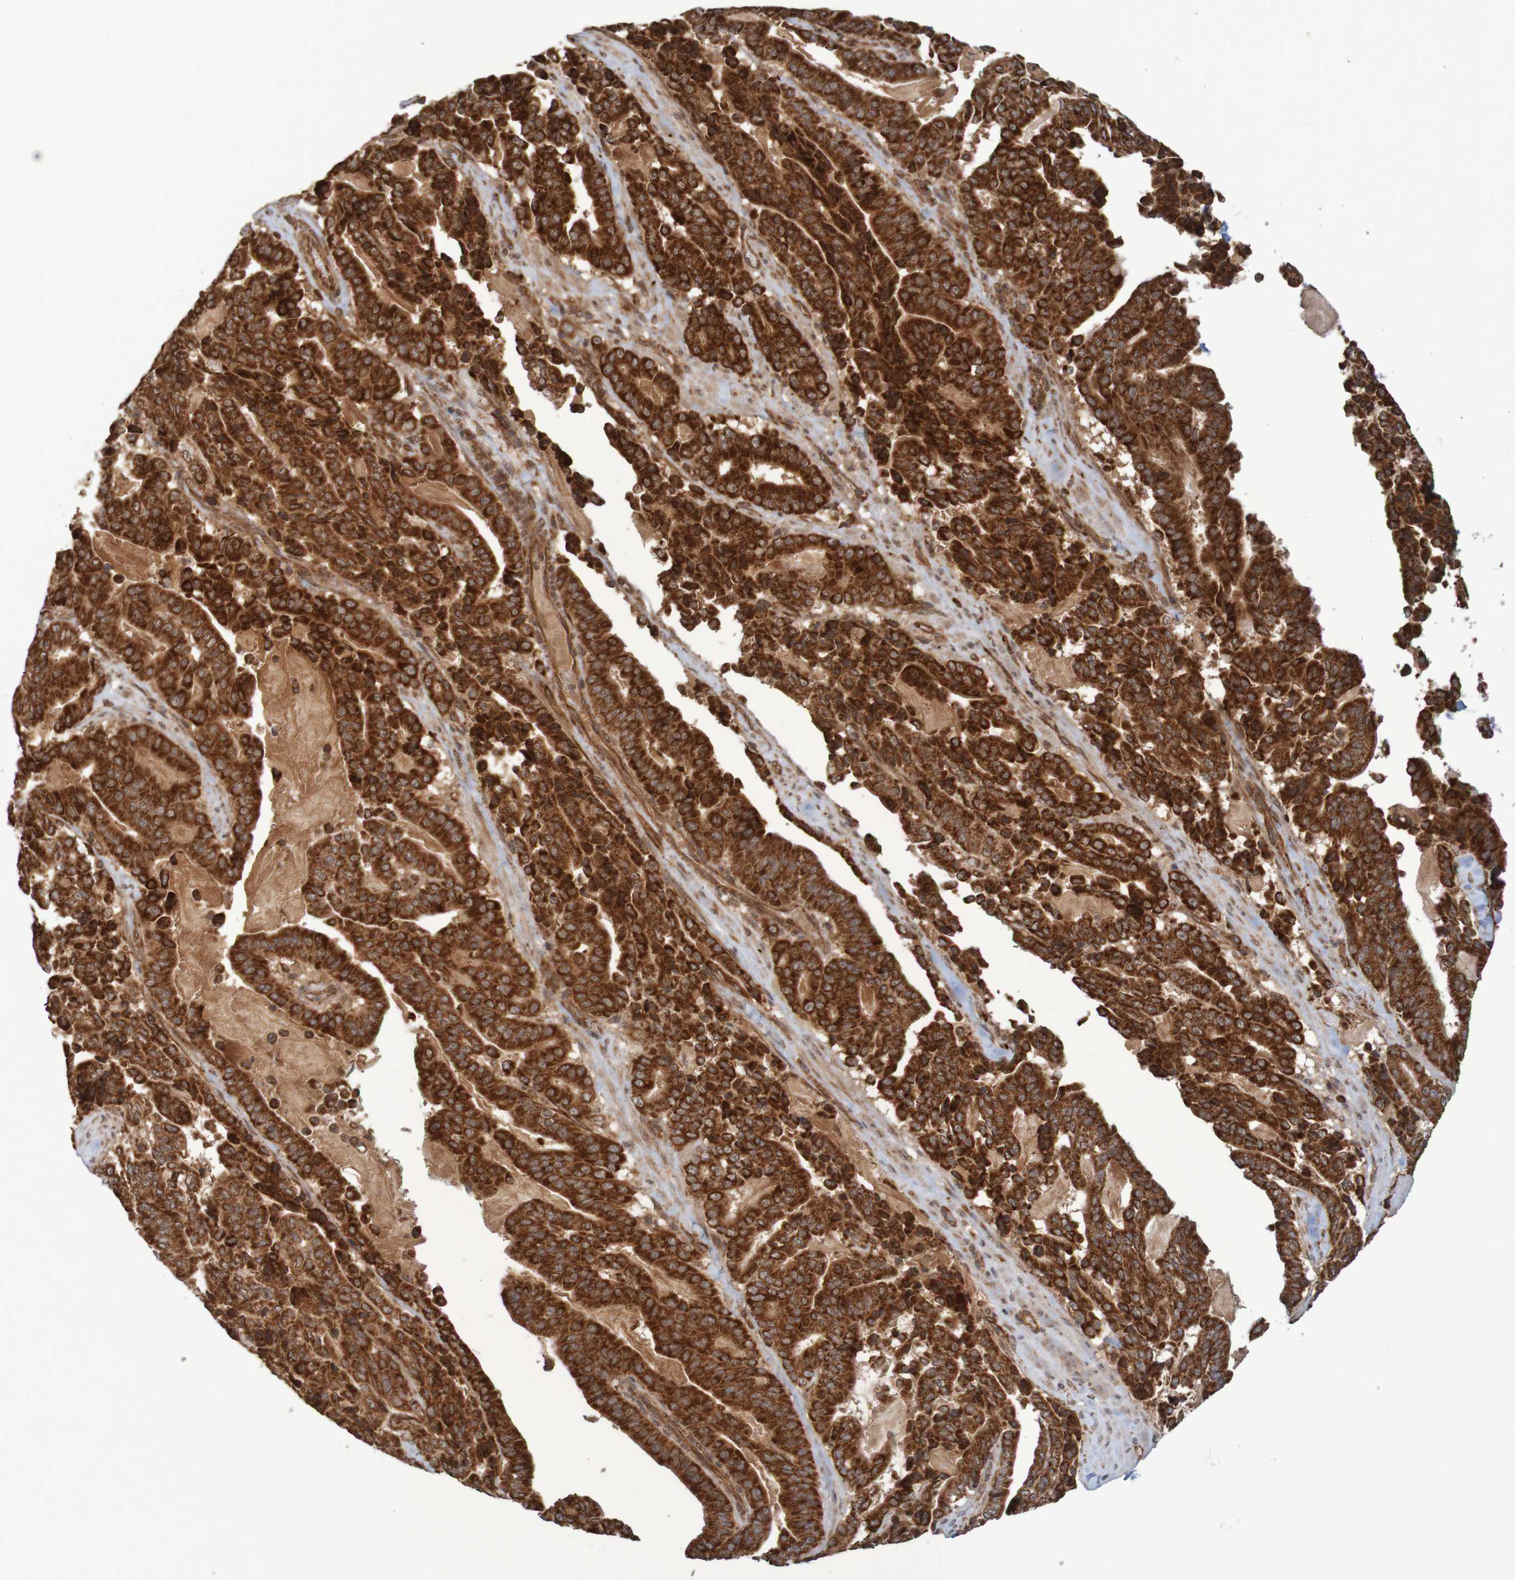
{"staining": {"intensity": "strong", "quantity": ">75%", "location": "cytoplasmic/membranous"}, "tissue": "pancreatic cancer", "cell_type": "Tumor cells", "image_type": "cancer", "snomed": [{"axis": "morphology", "description": "Adenocarcinoma, NOS"}, {"axis": "topography", "description": "Pancreas"}], "caption": "Tumor cells display high levels of strong cytoplasmic/membranous expression in approximately >75% of cells in human pancreatic cancer.", "gene": "MRPL52", "patient": {"sex": "male", "age": 63}}